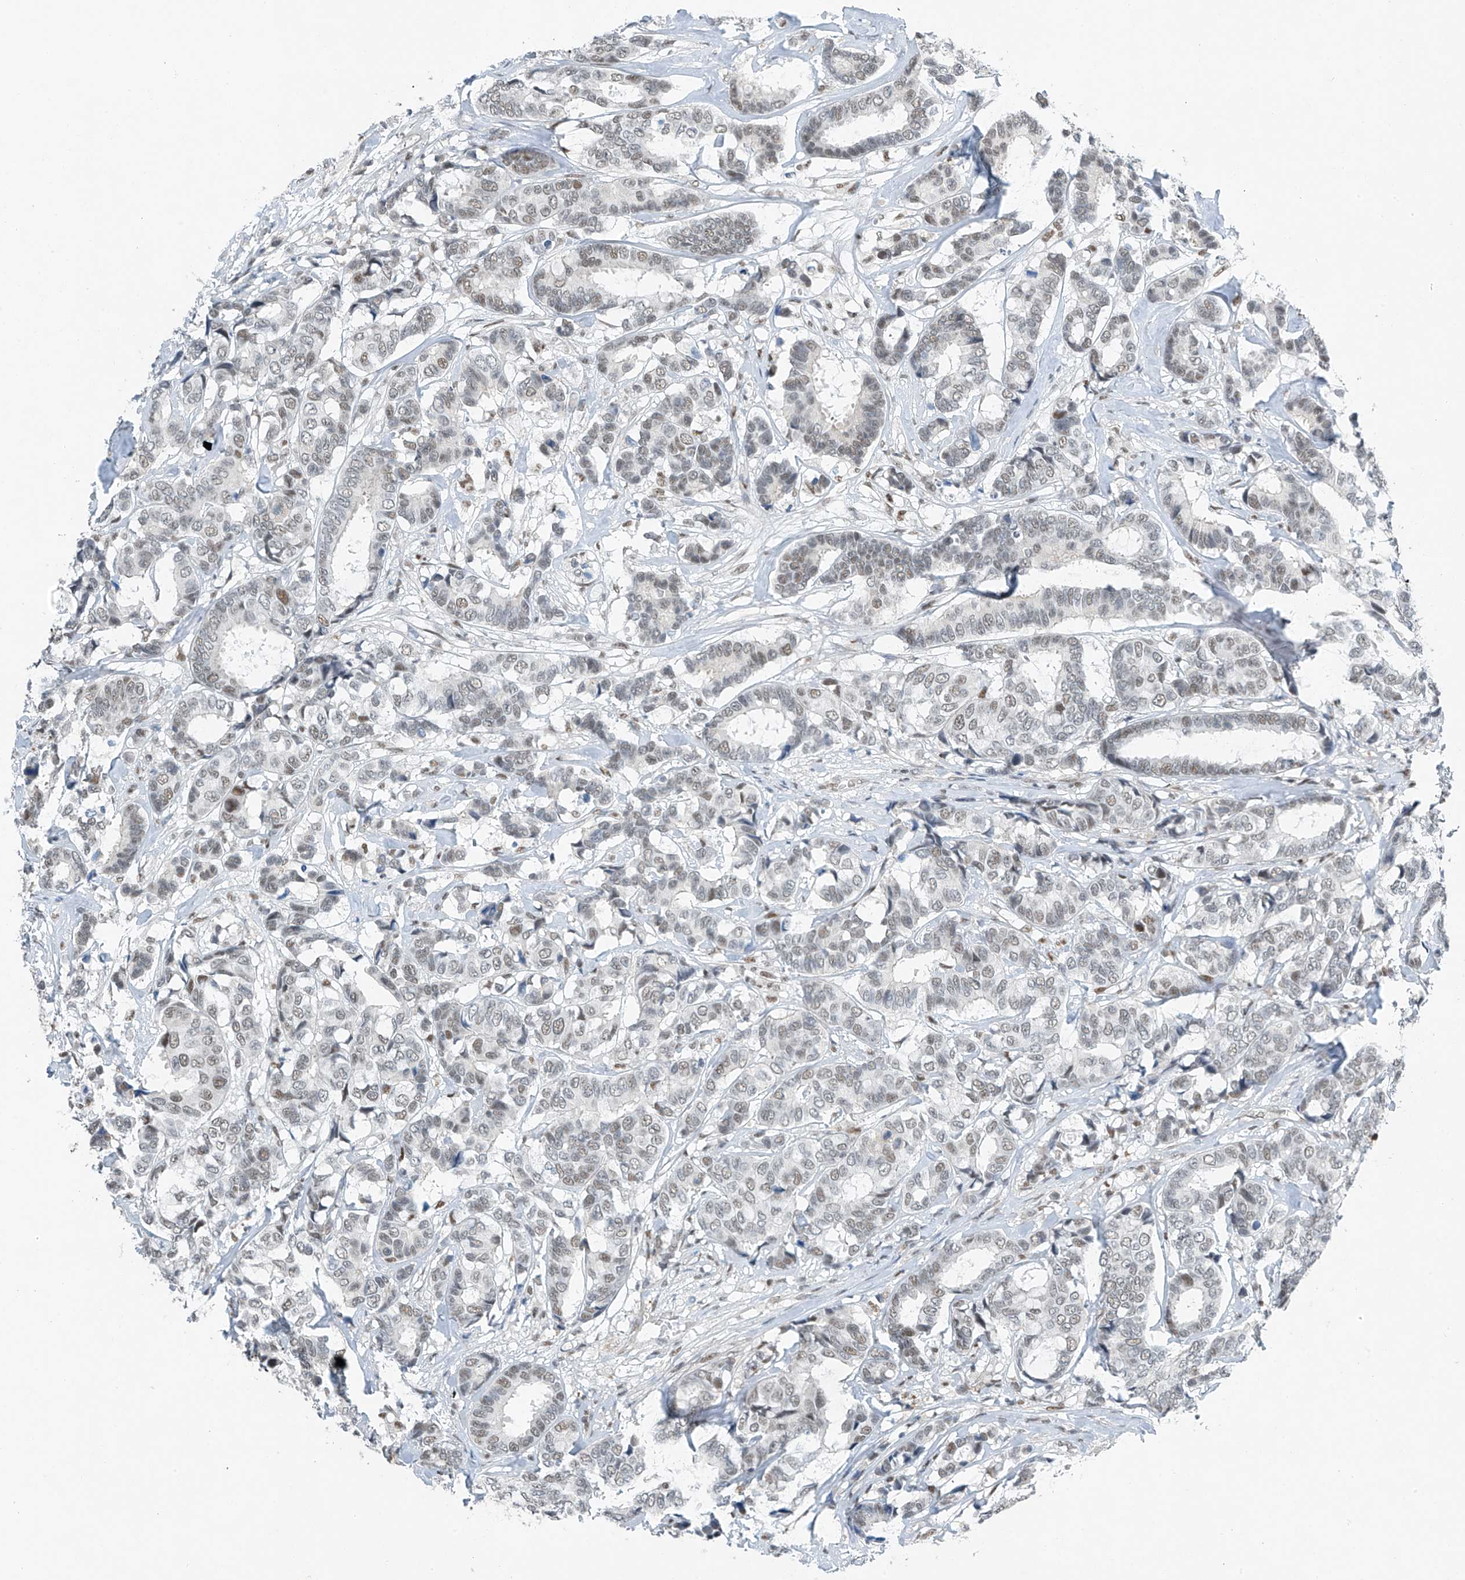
{"staining": {"intensity": "moderate", "quantity": ">75%", "location": "nuclear"}, "tissue": "breast cancer", "cell_type": "Tumor cells", "image_type": "cancer", "snomed": [{"axis": "morphology", "description": "Duct carcinoma"}, {"axis": "topography", "description": "Breast"}], "caption": "Breast cancer stained with DAB (3,3'-diaminobenzidine) IHC reveals medium levels of moderate nuclear expression in approximately >75% of tumor cells.", "gene": "TAF8", "patient": {"sex": "female", "age": 87}}